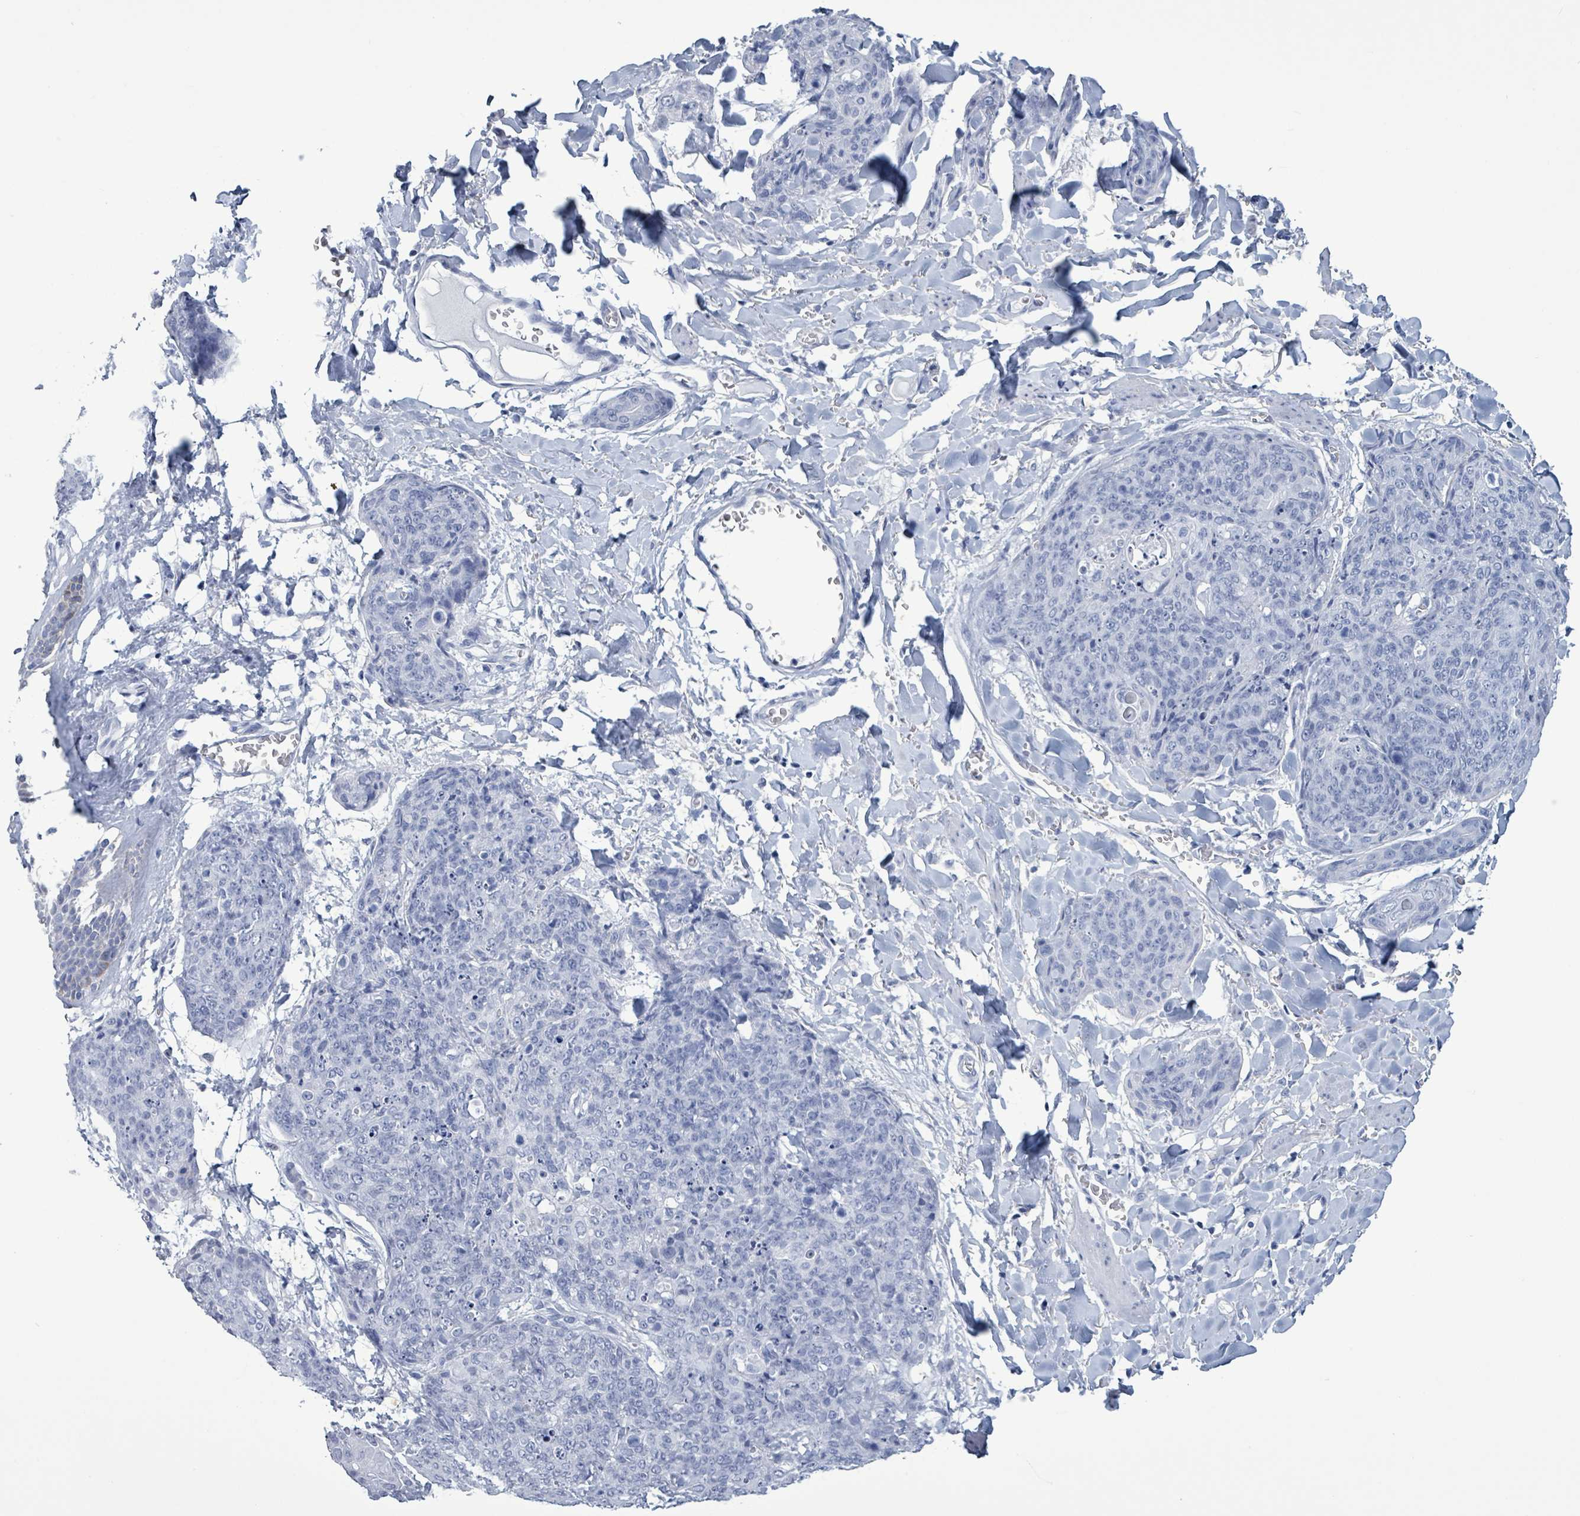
{"staining": {"intensity": "negative", "quantity": "none", "location": "none"}, "tissue": "skin cancer", "cell_type": "Tumor cells", "image_type": "cancer", "snomed": [{"axis": "morphology", "description": "Squamous cell carcinoma, NOS"}, {"axis": "topography", "description": "Skin"}, {"axis": "topography", "description": "Vulva"}], "caption": "Immunohistochemistry (IHC) photomicrograph of human skin cancer stained for a protein (brown), which displays no expression in tumor cells.", "gene": "NKX2-1", "patient": {"sex": "female", "age": 85}}